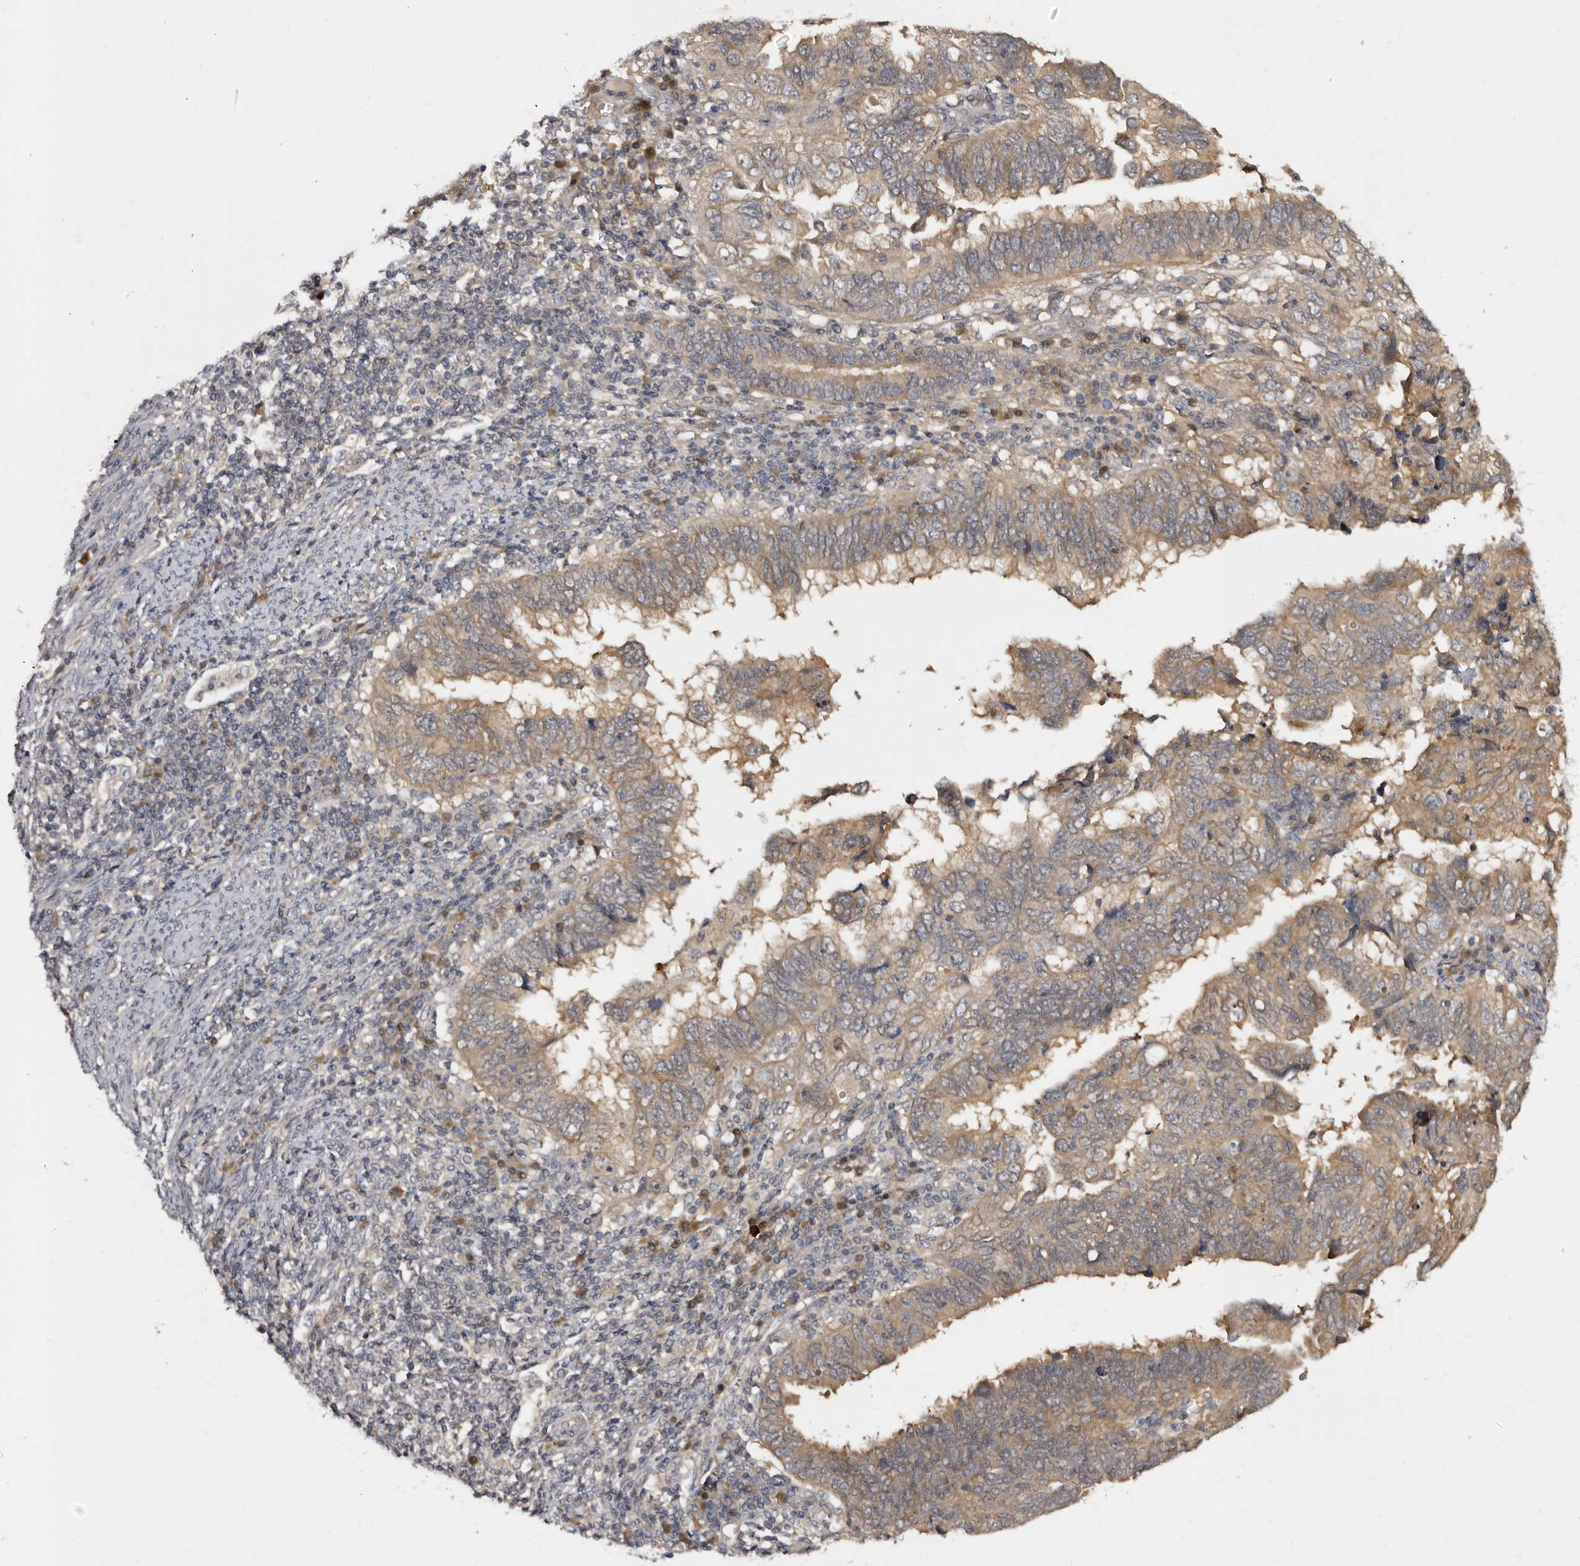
{"staining": {"intensity": "weak", "quantity": ">75%", "location": "cytoplasmic/membranous"}, "tissue": "endometrial cancer", "cell_type": "Tumor cells", "image_type": "cancer", "snomed": [{"axis": "morphology", "description": "Adenocarcinoma, NOS"}, {"axis": "topography", "description": "Uterus"}], "caption": "Endometrial cancer stained with DAB (3,3'-diaminobenzidine) IHC shows low levels of weak cytoplasmic/membranous positivity in approximately >75% of tumor cells.", "gene": "INAVA", "patient": {"sex": "female", "age": 77}}